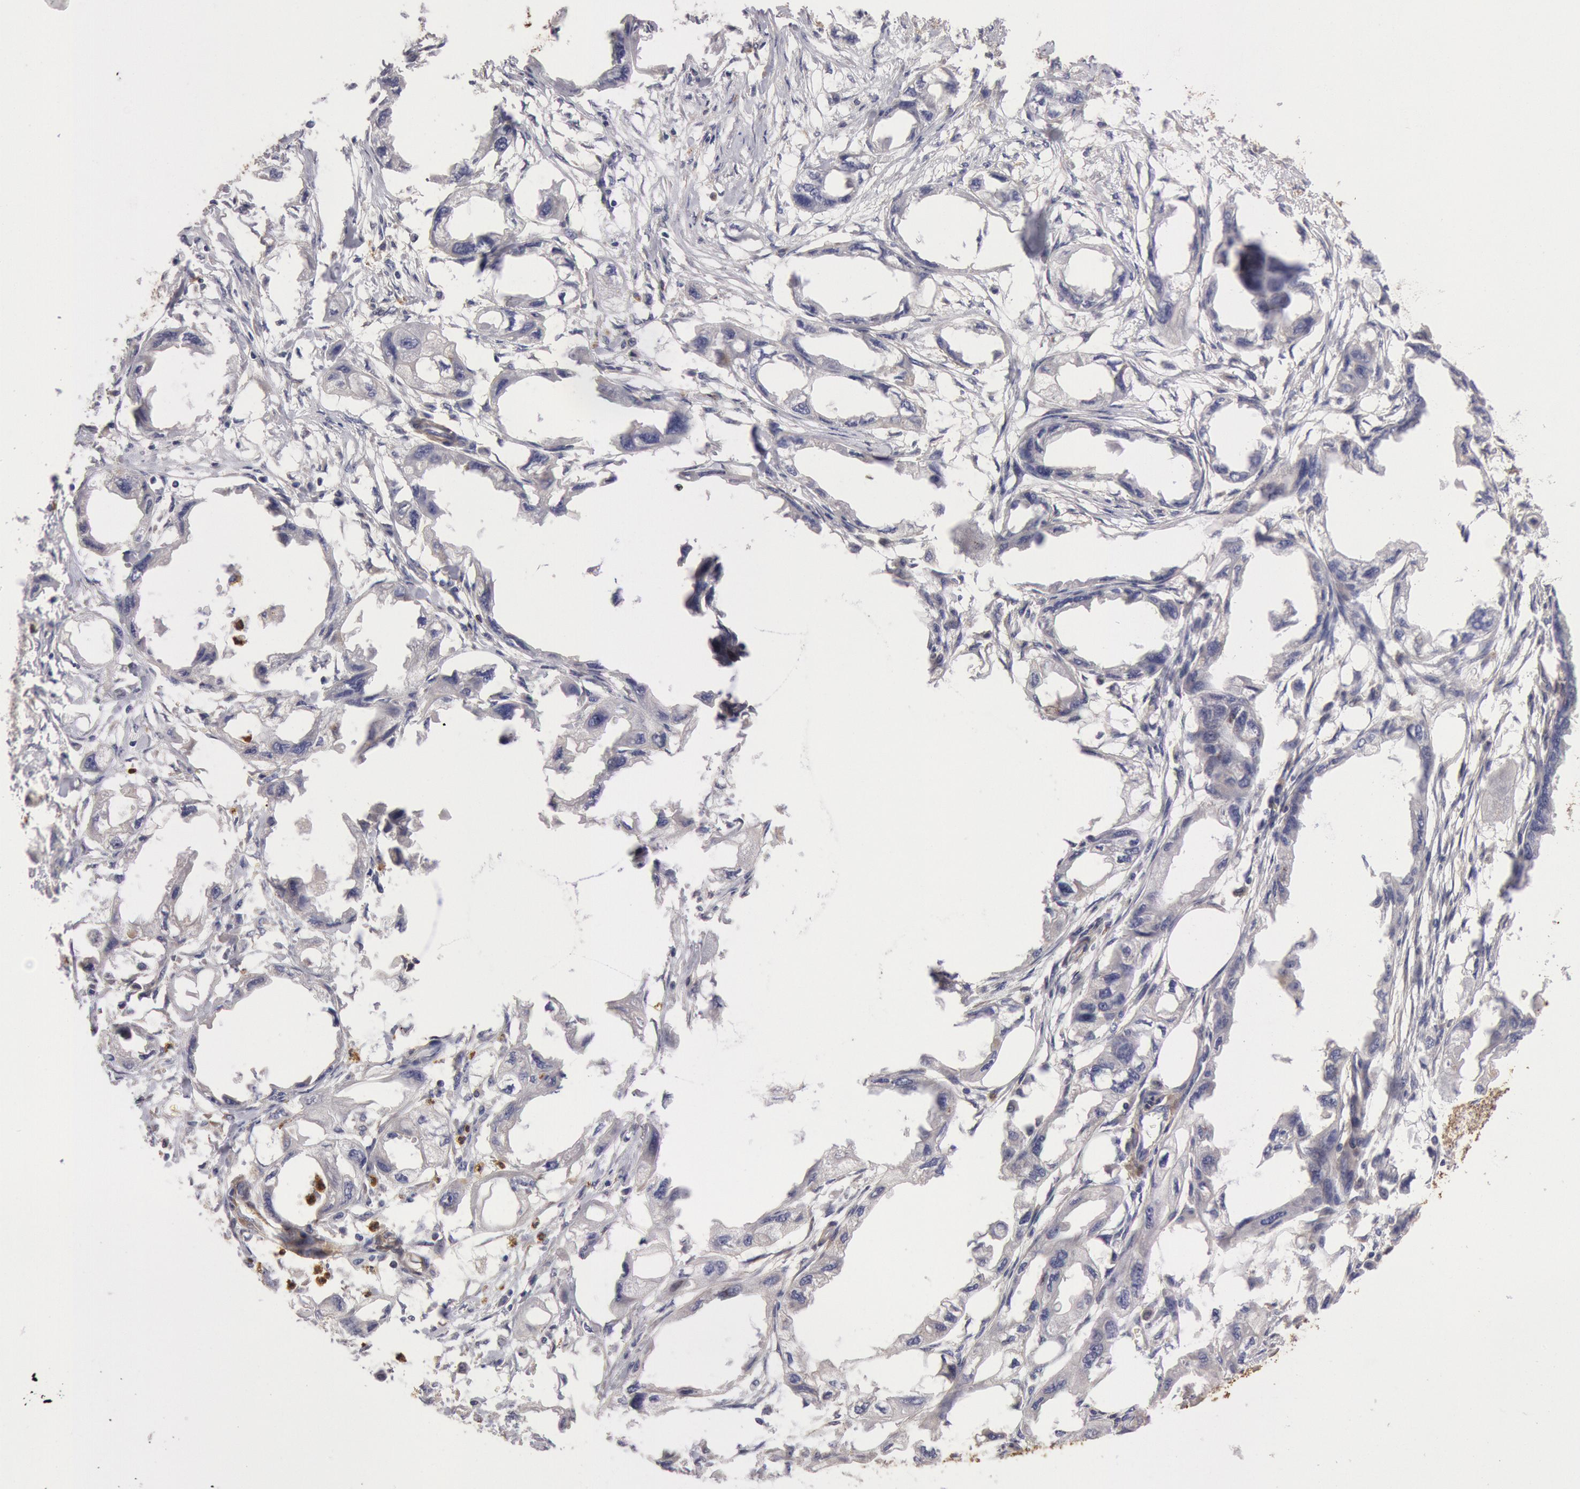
{"staining": {"intensity": "negative", "quantity": "none", "location": "none"}, "tissue": "endometrial cancer", "cell_type": "Tumor cells", "image_type": "cancer", "snomed": [{"axis": "morphology", "description": "Adenocarcinoma, NOS"}, {"axis": "topography", "description": "Endometrium"}], "caption": "Protein analysis of adenocarcinoma (endometrial) shows no significant expression in tumor cells.", "gene": "TMED8", "patient": {"sex": "female", "age": 67}}